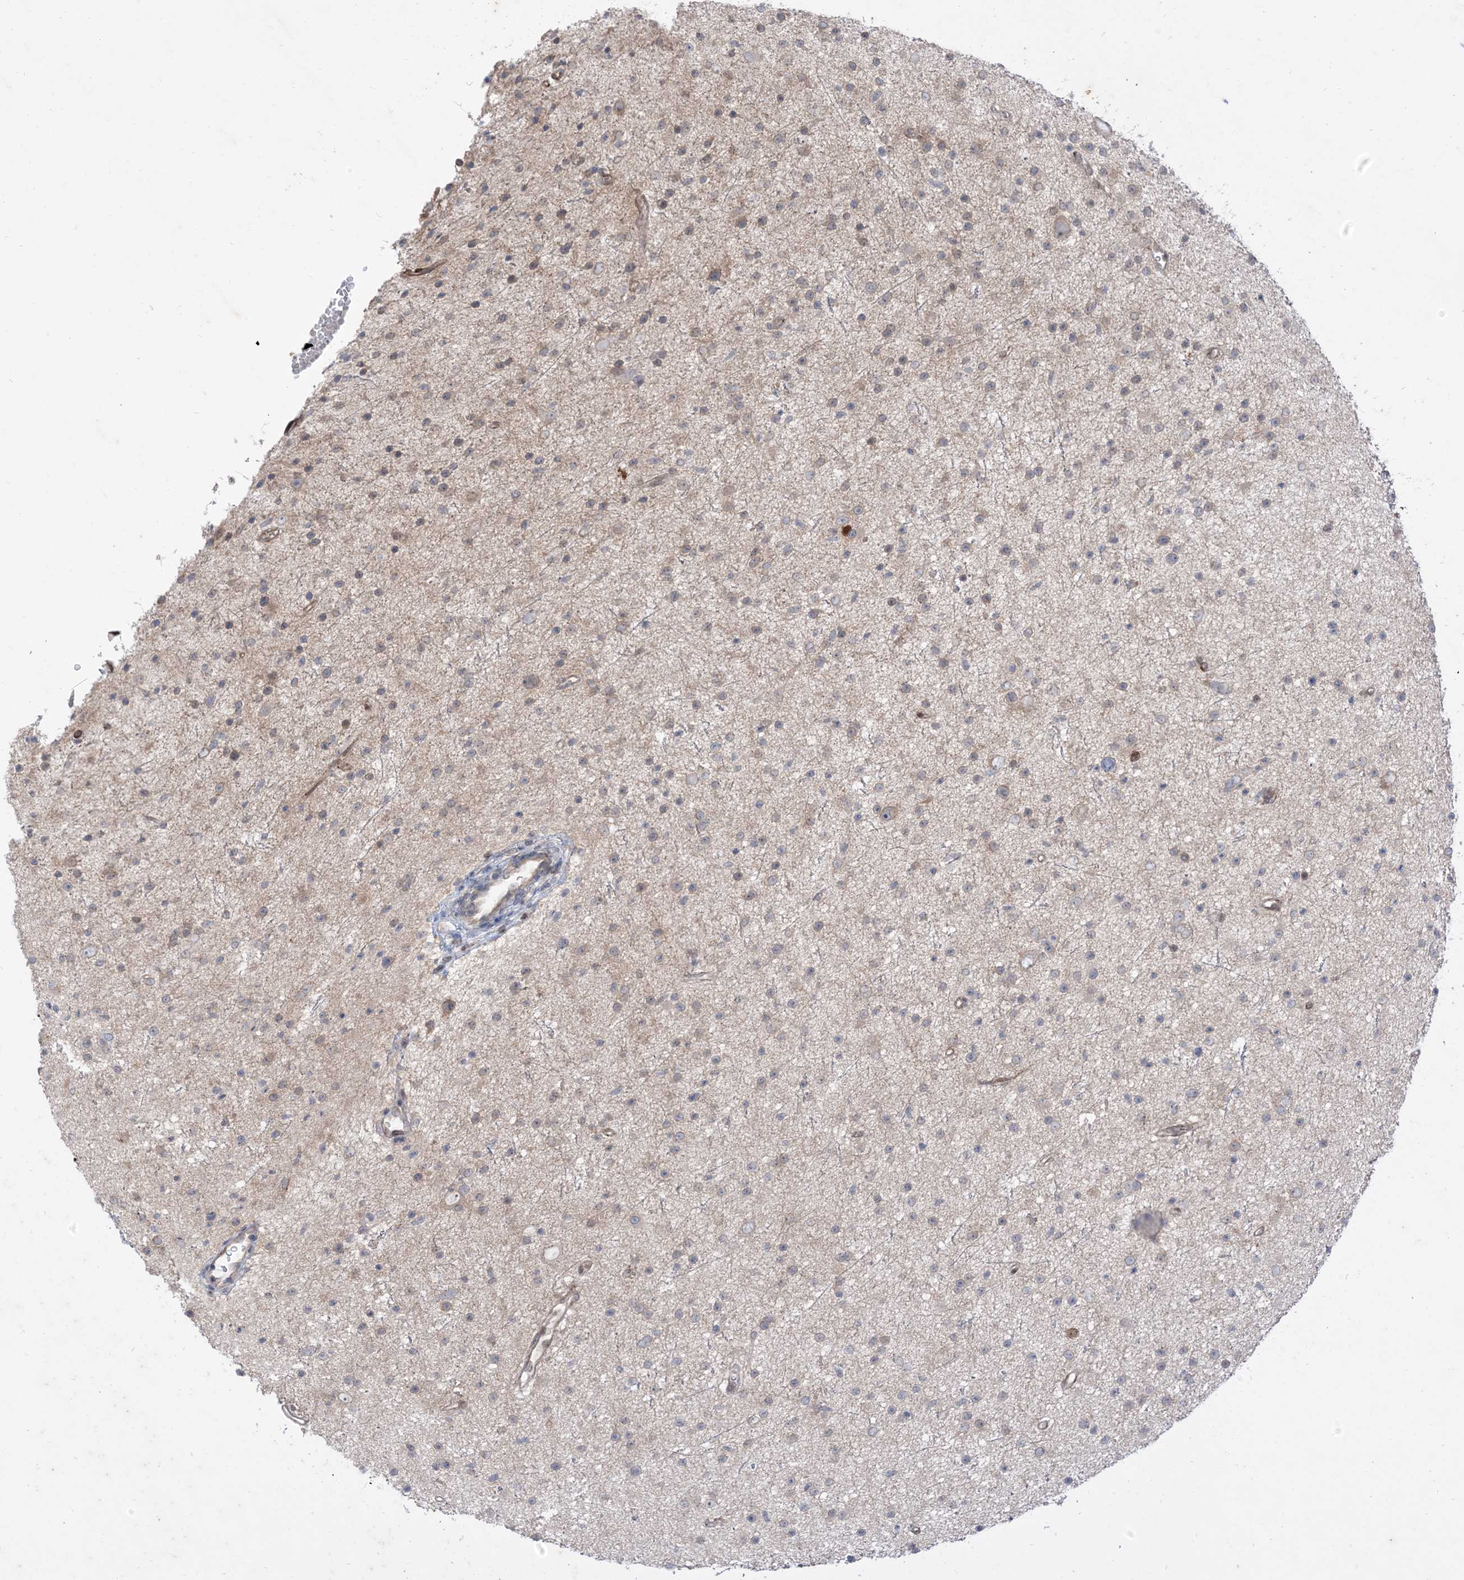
{"staining": {"intensity": "negative", "quantity": "none", "location": "none"}, "tissue": "glioma", "cell_type": "Tumor cells", "image_type": "cancer", "snomed": [{"axis": "morphology", "description": "Glioma, malignant, Low grade"}, {"axis": "topography", "description": "Cerebral cortex"}], "caption": "IHC of human malignant glioma (low-grade) demonstrates no positivity in tumor cells. The staining is performed using DAB brown chromogen with nuclei counter-stained in using hematoxylin.", "gene": "RIN1", "patient": {"sex": "female", "age": 39}}